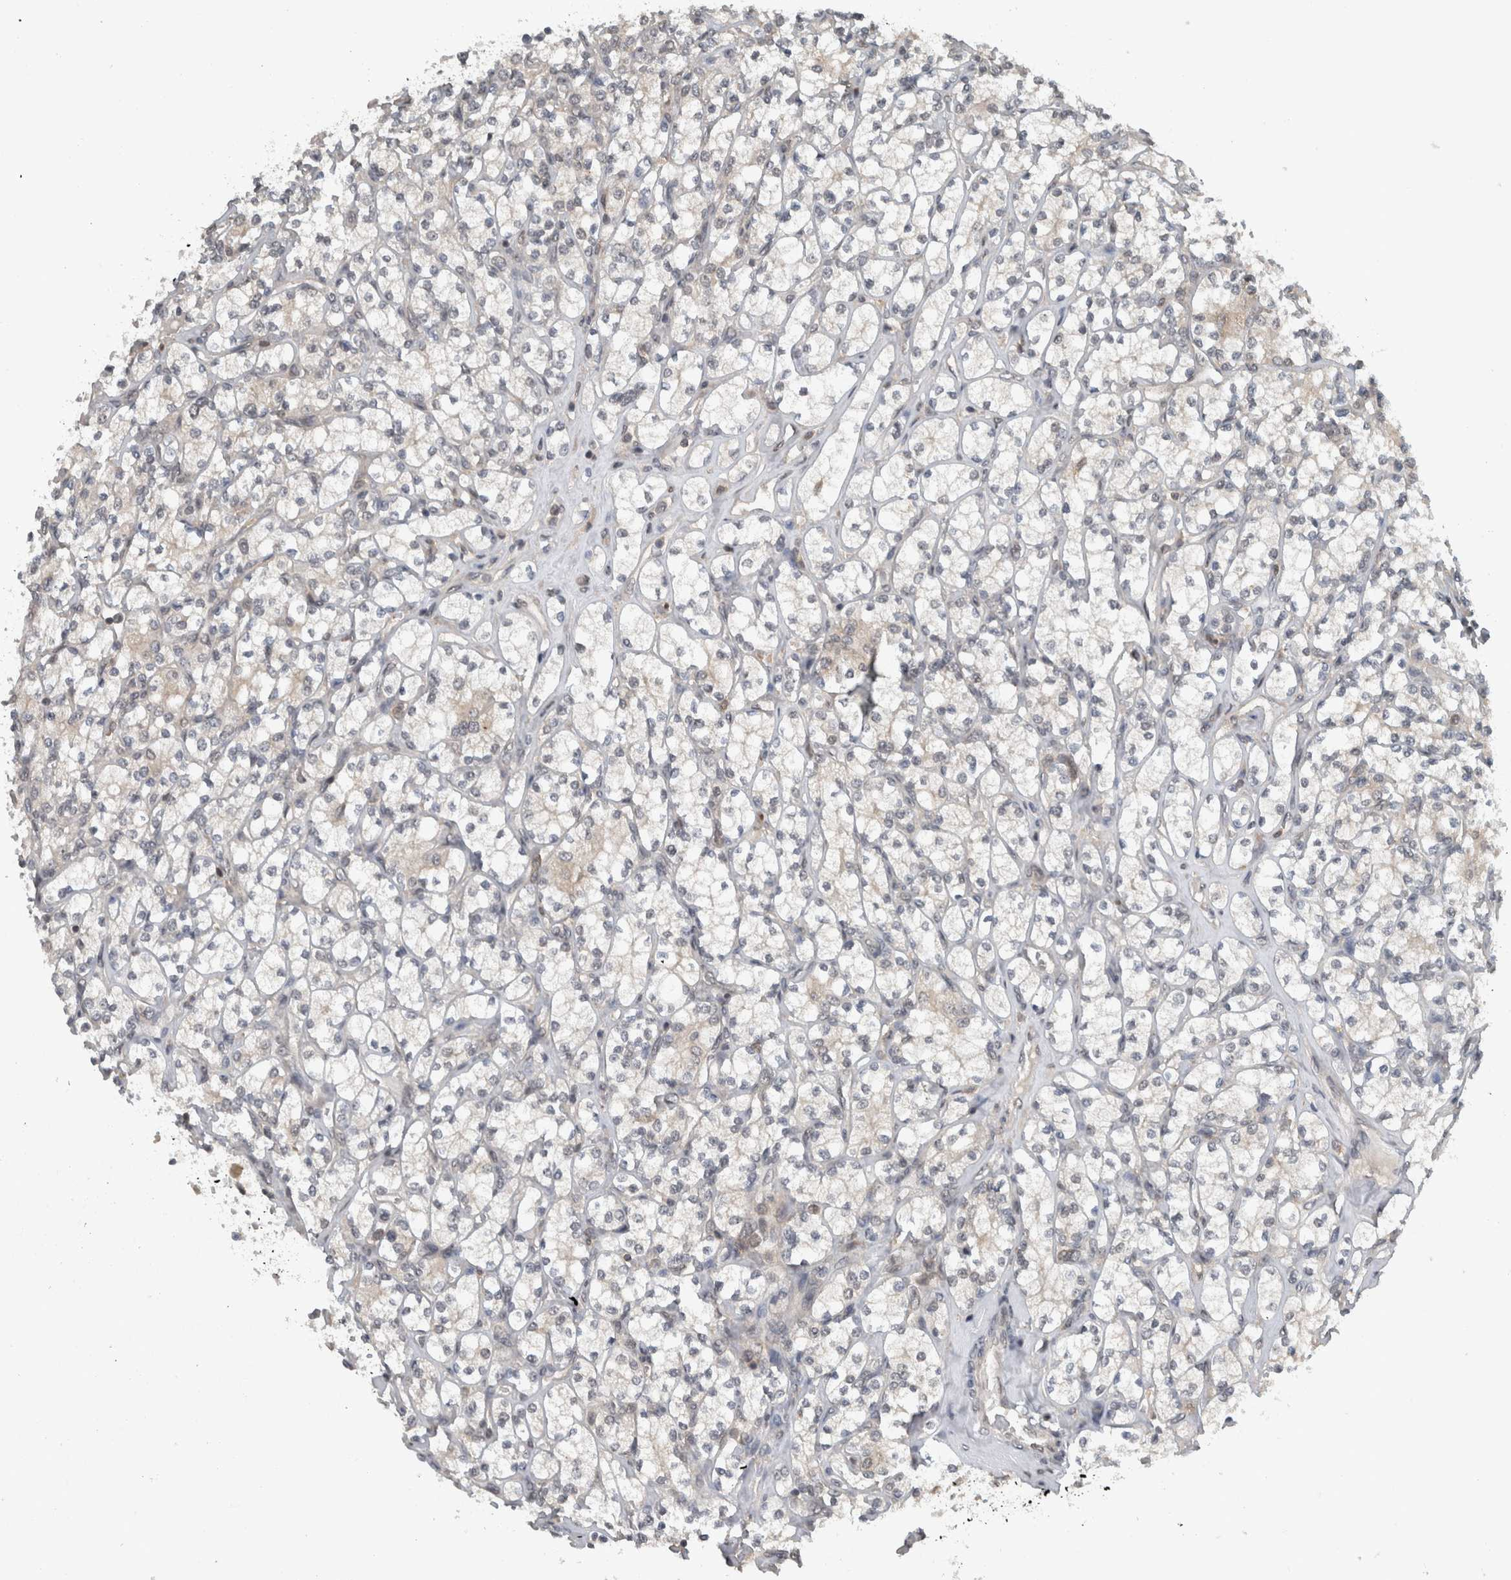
{"staining": {"intensity": "negative", "quantity": "none", "location": "none"}, "tissue": "renal cancer", "cell_type": "Tumor cells", "image_type": "cancer", "snomed": [{"axis": "morphology", "description": "Adenocarcinoma, NOS"}, {"axis": "topography", "description": "Kidney"}], "caption": "Tumor cells are negative for protein expression in human renal adenocarcinoma.", "gene": "SPAG7", "patient": {"sex": "male", "age": 77}}